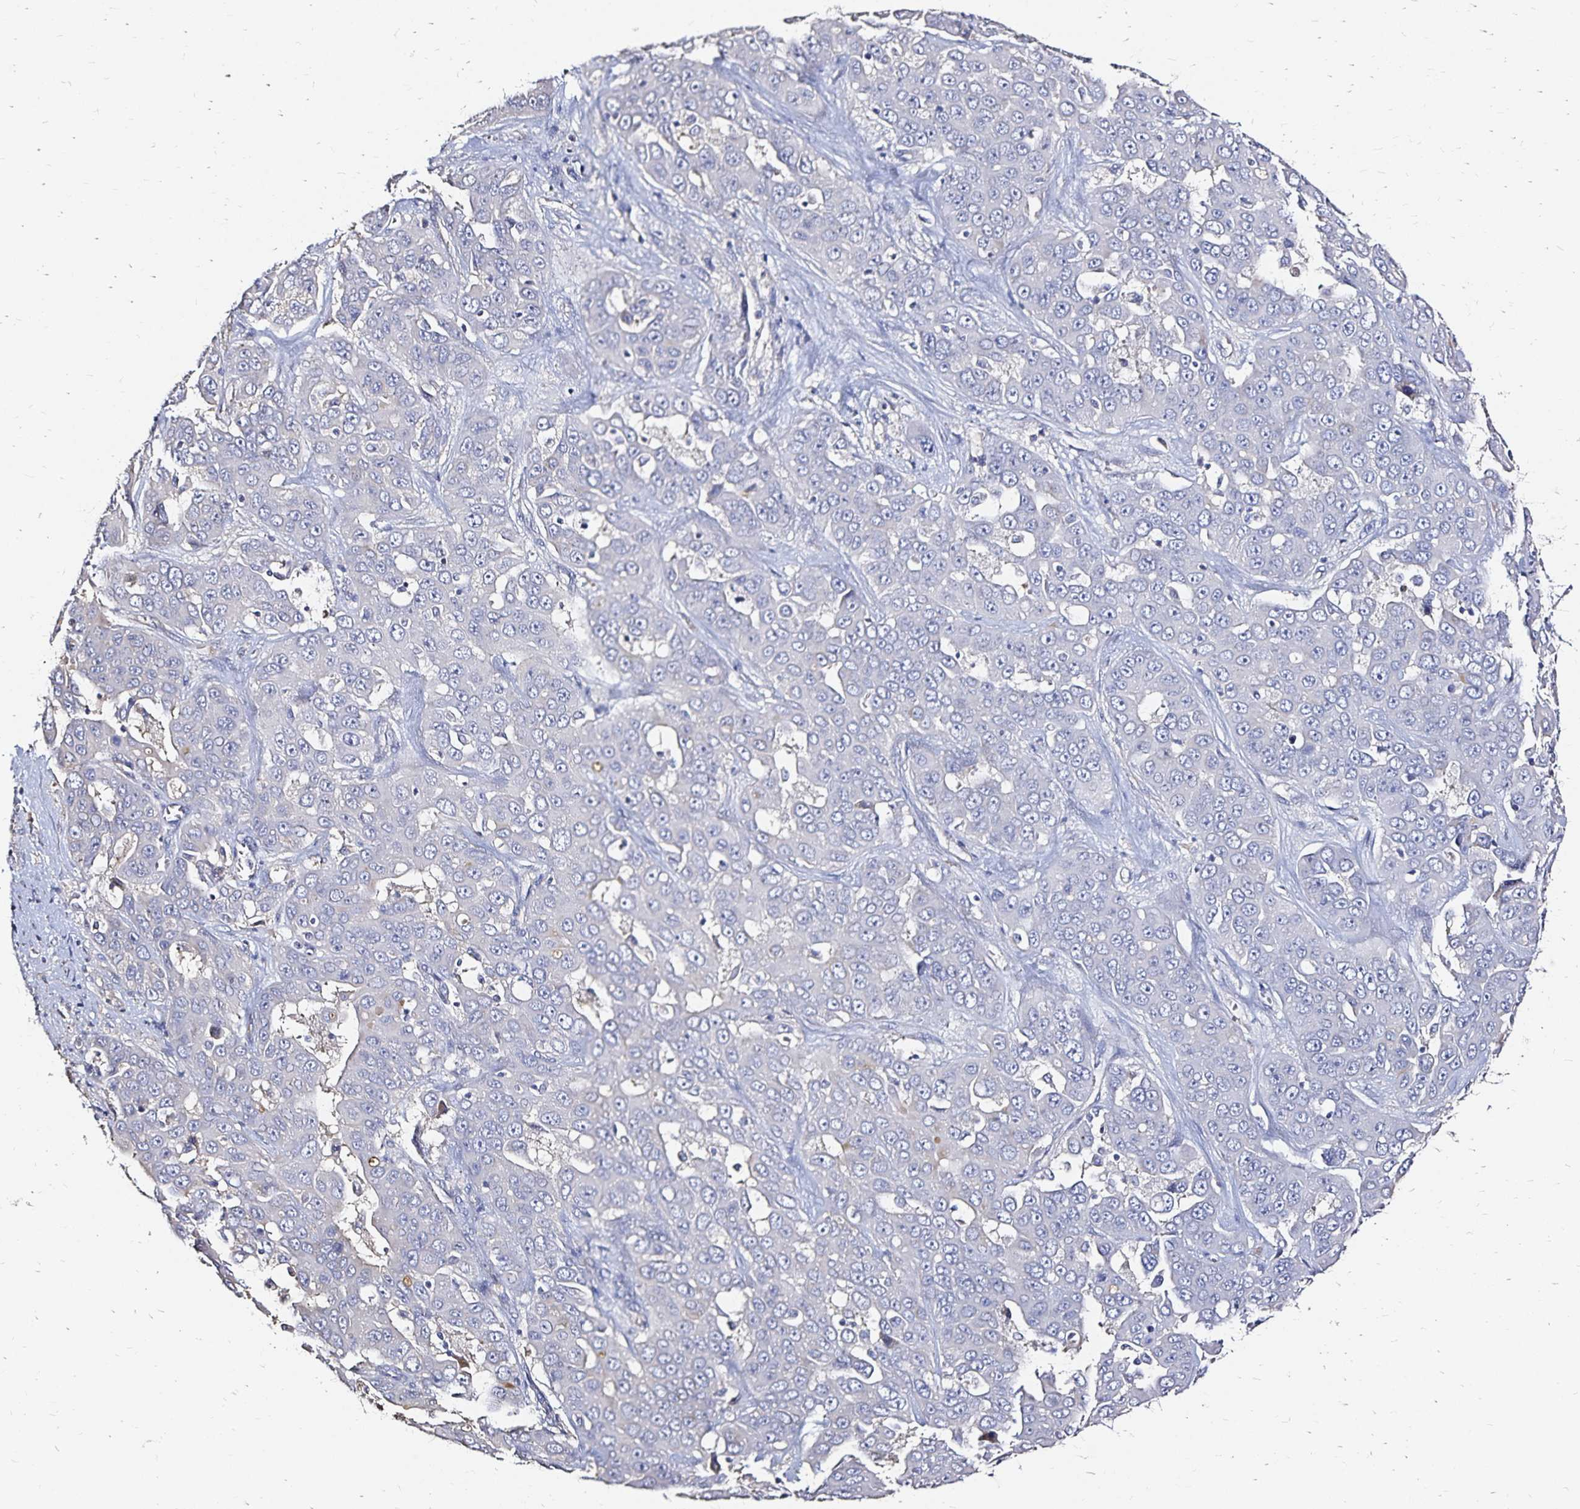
{"staining": {"intensity": "negative", "quantity": "none", "location": "none"}, "tissue": "liver cancer", "cell_type": "Tumor cells", "image_type": "cancer", "snomed": [{"axis": "morphology", "description": "Cholangiocarcinoma"}, {"axis": "topography", "description": "Liver"}], "caption": "IHC histopathology image of neoplastic tissue: human liver cancer stained with DAB (3,3'-diaminobenzidine) exhibits no significant protein staining in tumor cells.", "gene": "SLC5A1", "patient": {"sex": "female", "age": 52}}